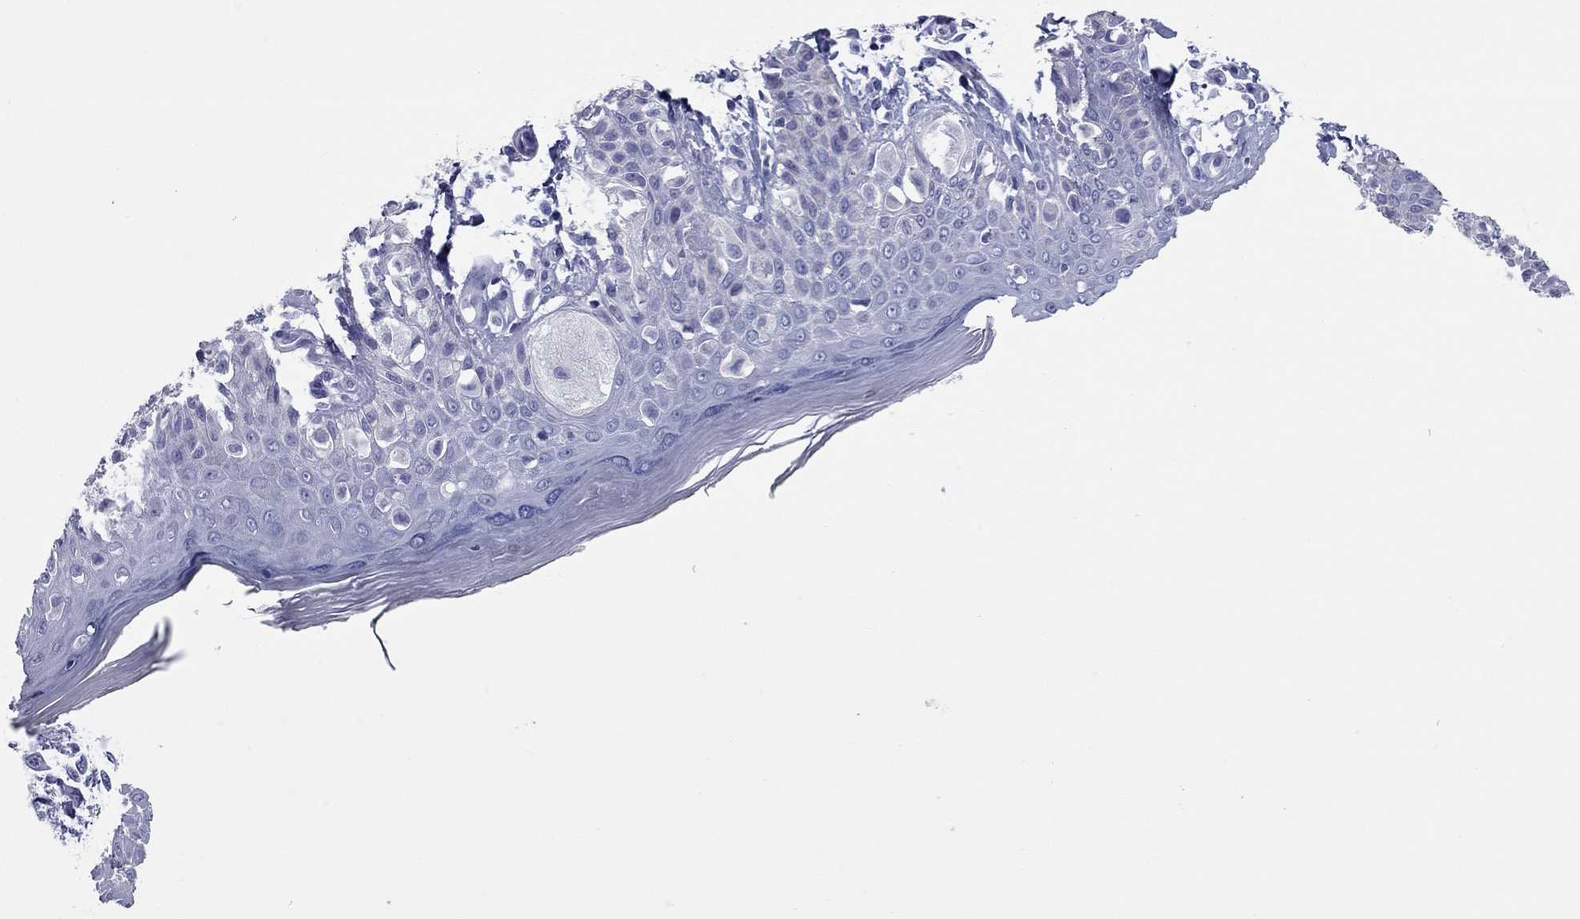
{"staining": {"intensity": "negative", "quantity": "none", "location": "none"}, "tissue": "melanoma", "cell_type": "Tumor cells", "image_type": "cancer", "snomed": [{"axis": "morphology", "description": "Malignant melanoma, NOS"}, {"axis": "topography", "description": "Skin"}], "caption": "This histopathology image is of melanoma stained with immunohistochemistry to label a protein in brown with the nuclei are counter-stained blue. There is no expression in tumor cells.", "gene": "CCNA1", "patient": {"sex": "female", "age": 73}}